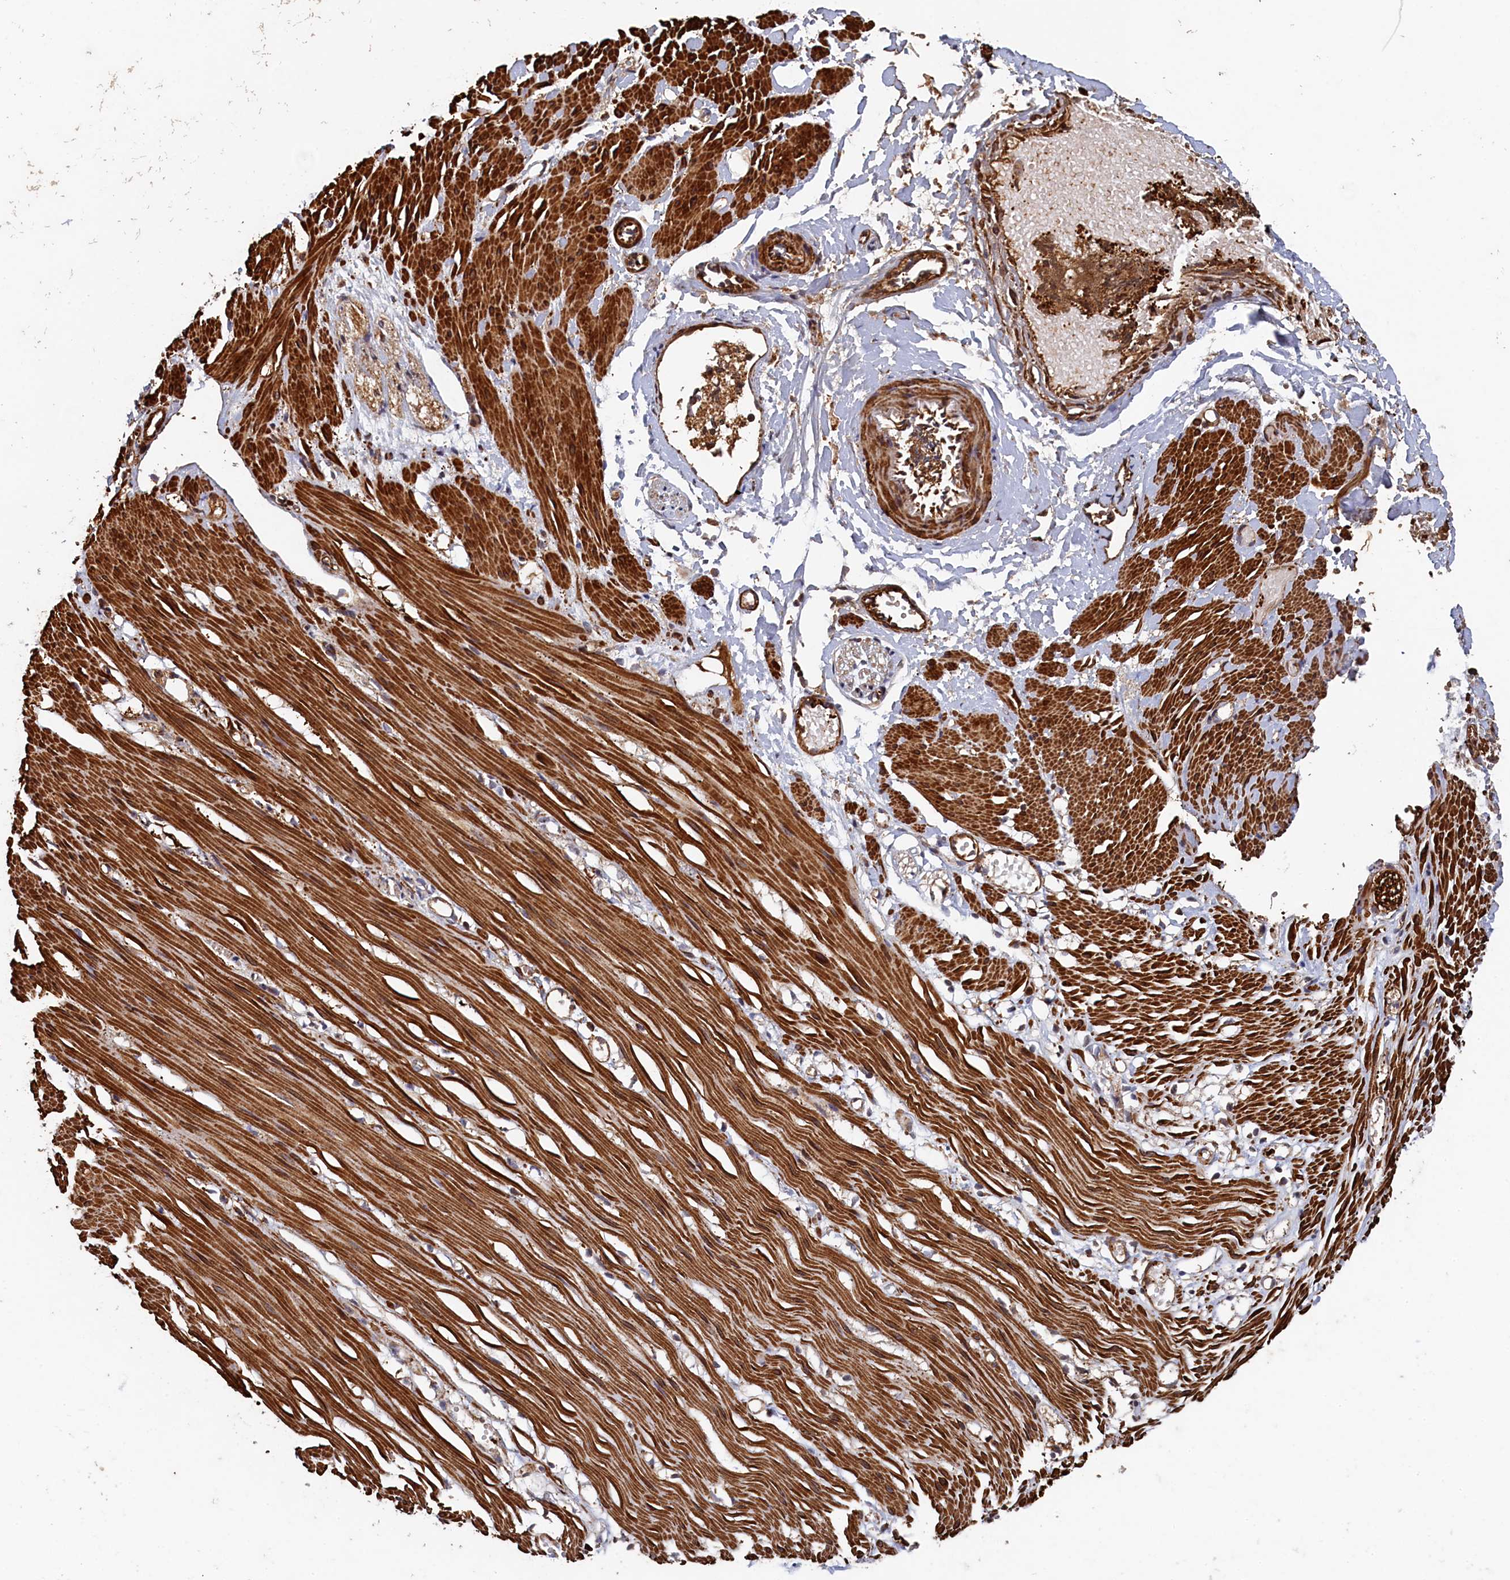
{"staining": {"intensity": "strong", "quantity": ">75%", "location": "cytoplasmic/membranous"}, "tissue": "adipose tissue", "cell_type": "Adipocytes", "image_type": "normal", "snomed": [{"axis": "morphology", "description": "Normal tissue, NOS"}, {"axis": "morphology", "description": "Adenocarcinoma, NOS"}, {"axis": "topography", "description": "Colon"}, {"axis": "topography", "description": "Peripheral nerve tissue"}], "caption": "High-power microscopy captured an immunohistochemistry (IHC) image of normal adipose tissue, revealing strong cytoplasmic/membranous staining in approximately >75% of adipocytes.", "gene": "PIGN", "patient": {"sex": "male", "age": 14}}